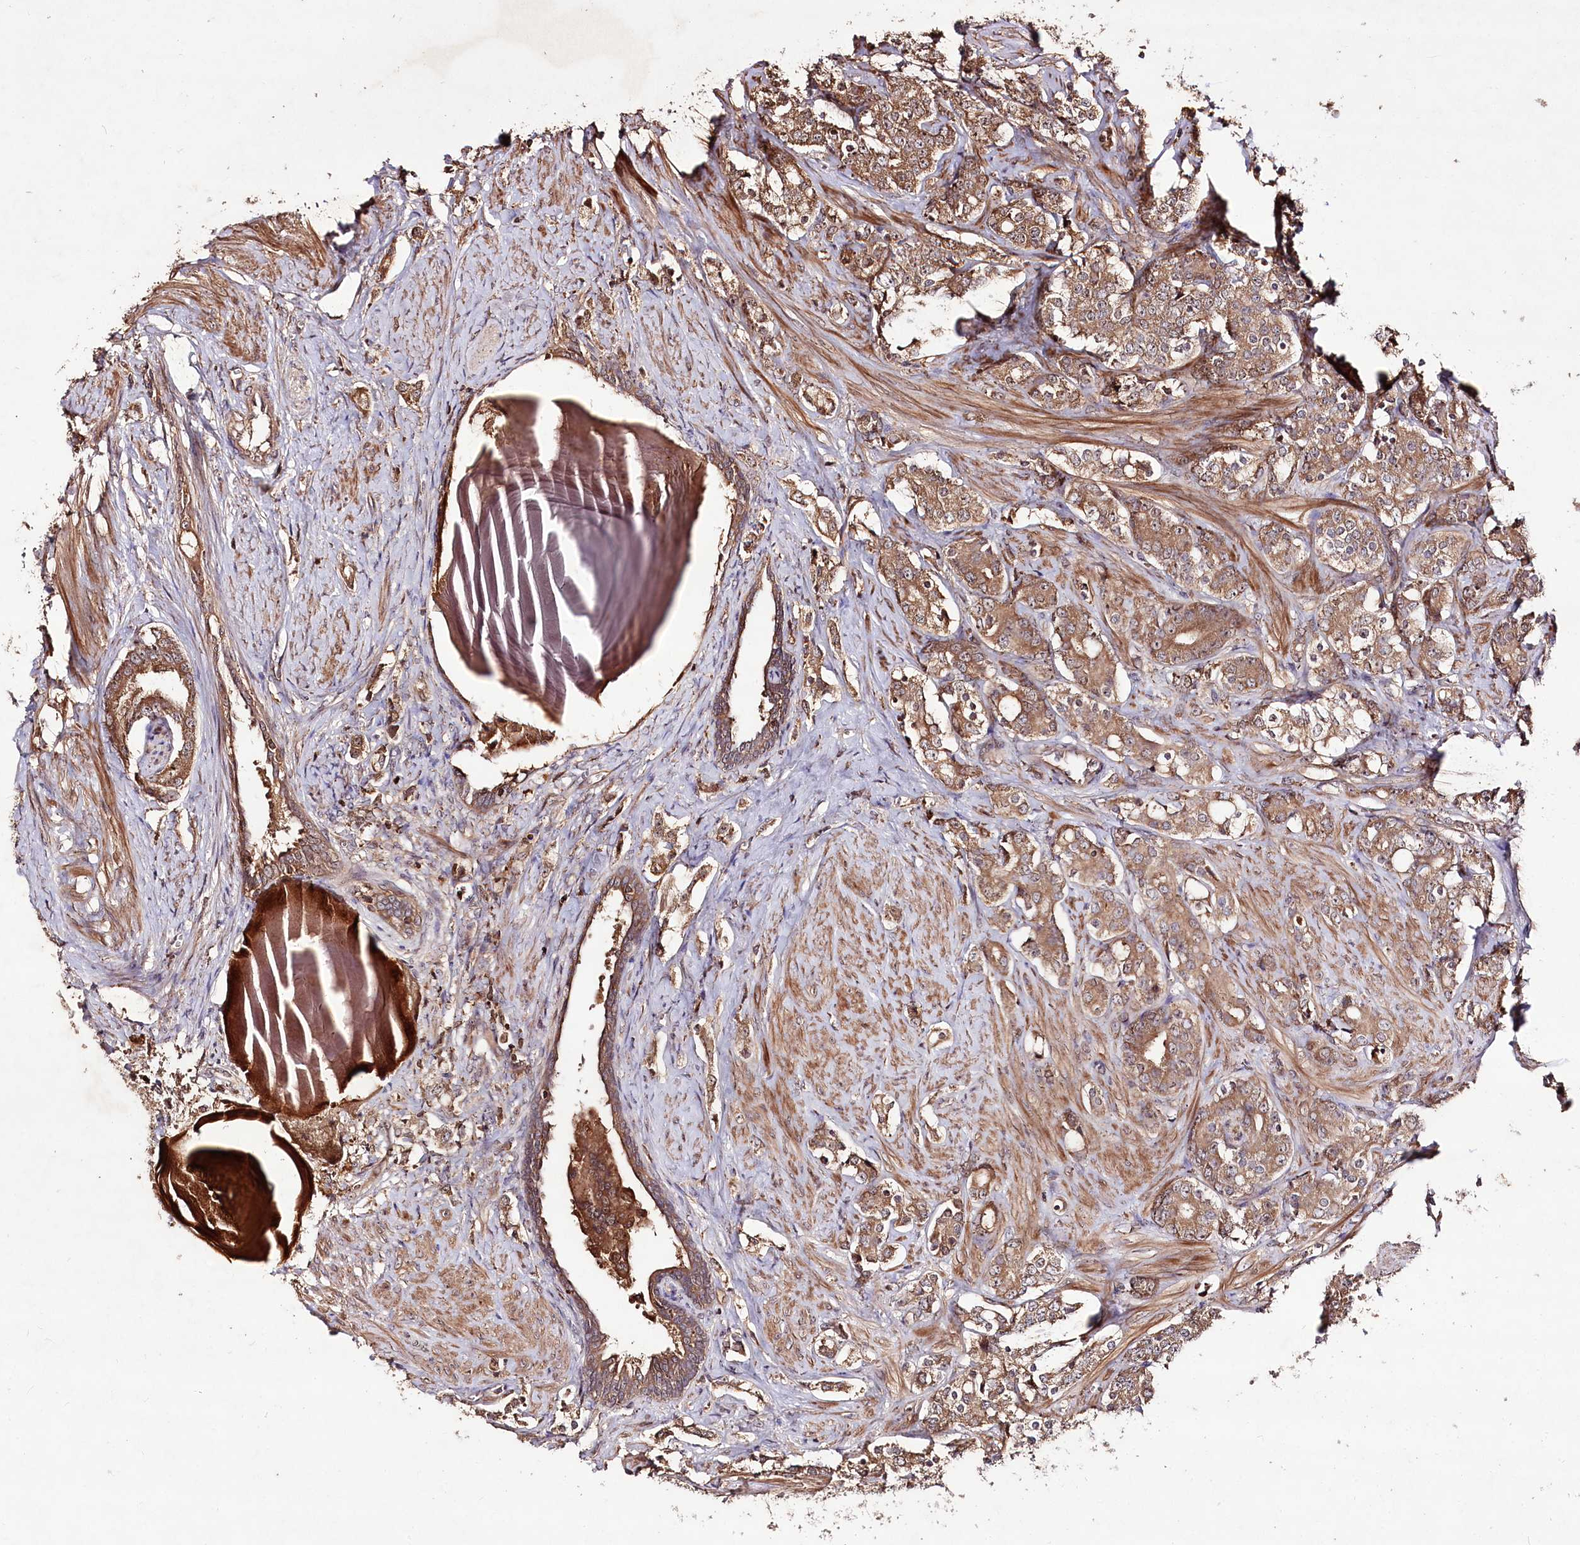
{"staining": {"intensity": "moderate", "quantity": ">75%", "location": "cytoplasmic/membranous"}, "tissue": "prostate cancer", "cell_type": "Tumor cells", "image_type": "cancer", "snomed": [{"axis": "morphology", "description": "Adenocarcinoma, High grade"}, {"axis": "topography", "description": "Prostate"}], "caption": "Immunohistochemistry (IHC) staining of prostate cancer, which shows medium levels of moderate cytoplasmic/membranous staining in about >75% of tumor cells indicating moderate cytoplasmic/membranous protein staining. The staining was performed using DAB (3,3'-diaminobenzidine) (brown) for protein detection and nuclei were counterstained in hematoxylin (blue).", "gene": "FAM53B", "patient": {"sex": "male", "age": 62}}